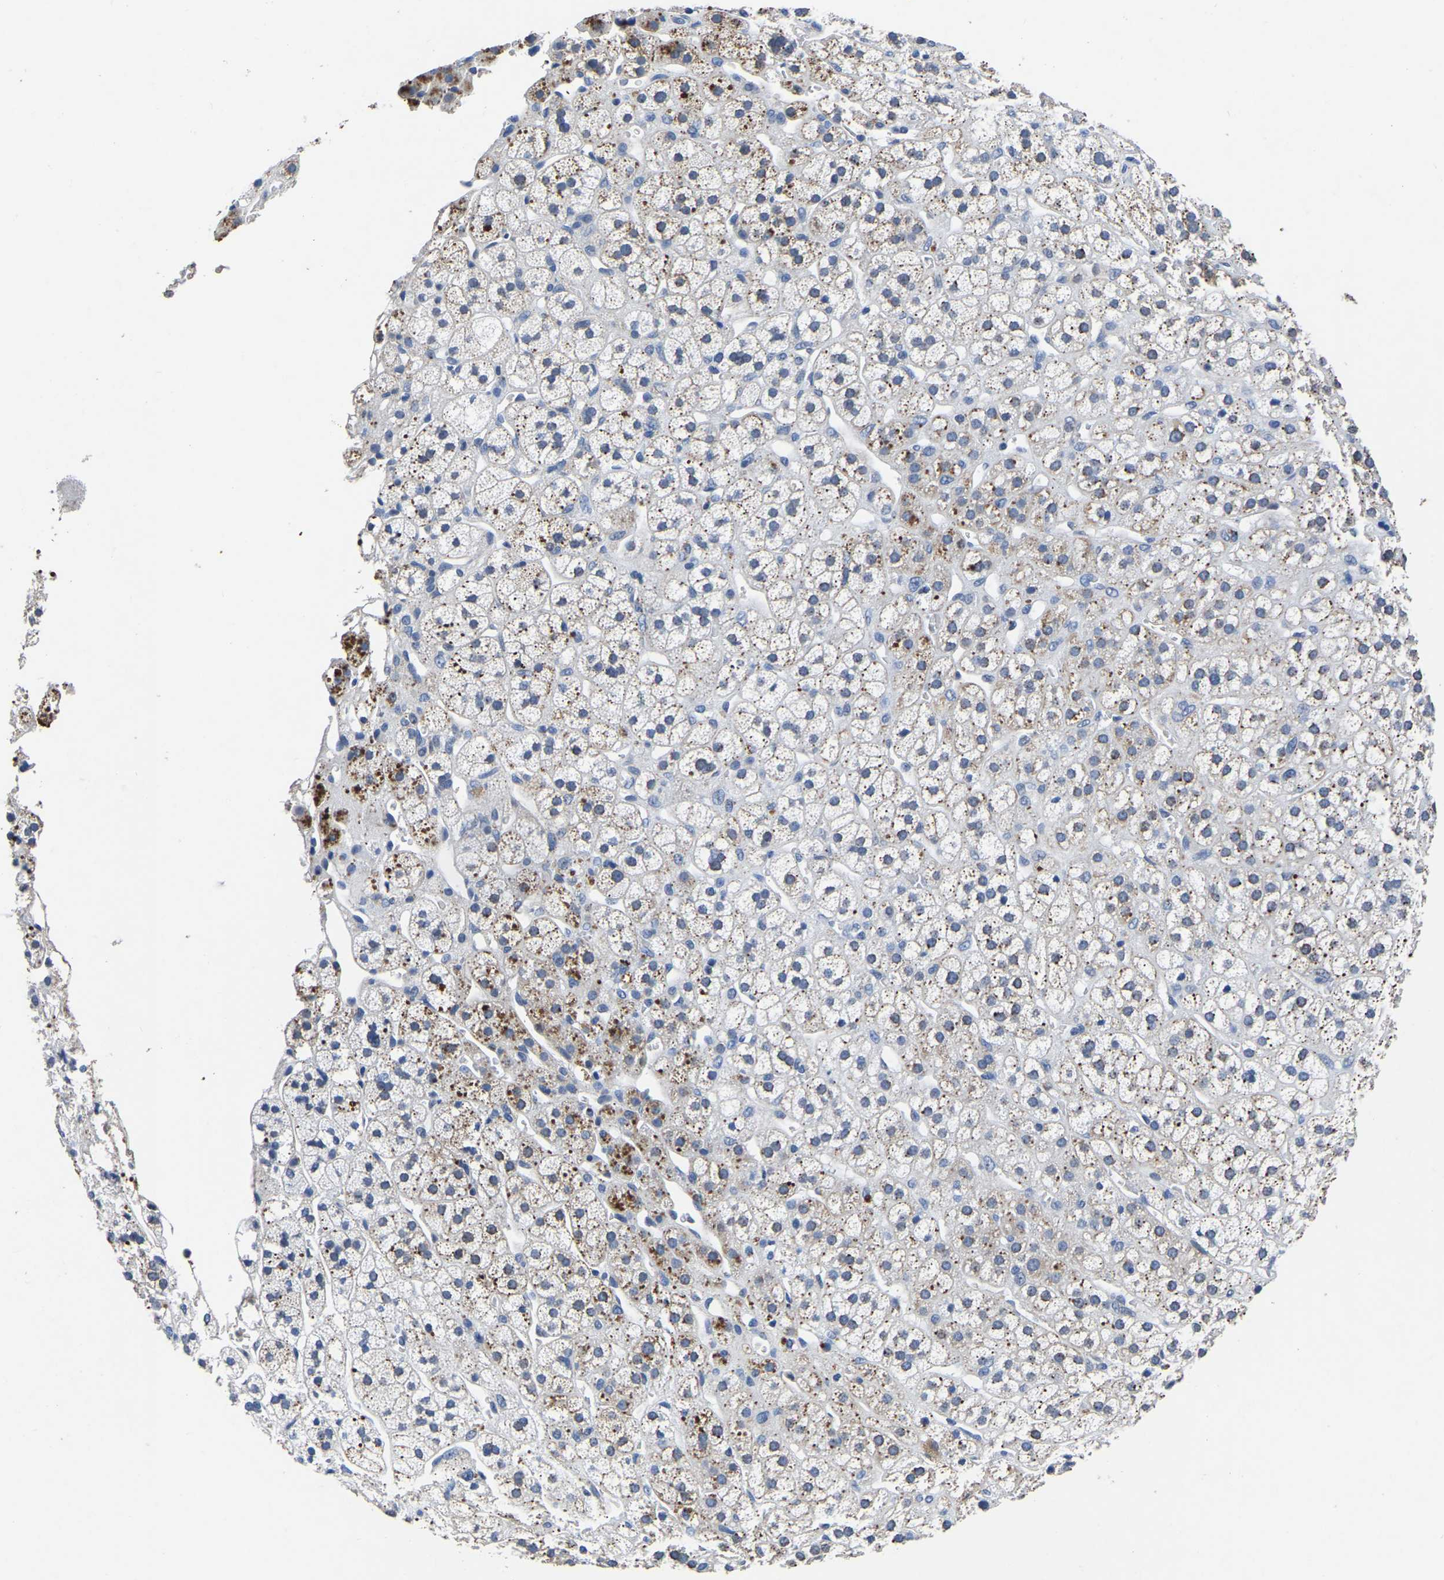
{"staining": {"intensity": "moderate", "quantity": ">75%", "location": "cytoplasmic/membranous"}, "tissue": "adrenal gland", "cell_type": "Glandular cells", "image_type": "normal", "snomed": [{"axis": "morphology", "description": "Normal tissue, NOS"}, {"axis": "topography", "description": "Adrenal gland"}], "caption": "Immunohistochemistry (DAB (3,3'-diaminobenzidine)) staining of unremarkable adrenal gland reveals moderate cytoplasmic/membranous protein expression in about >75% of glandular cells.", "gene": "FGD5", "patient": {"sex": "male", "age": 56}}